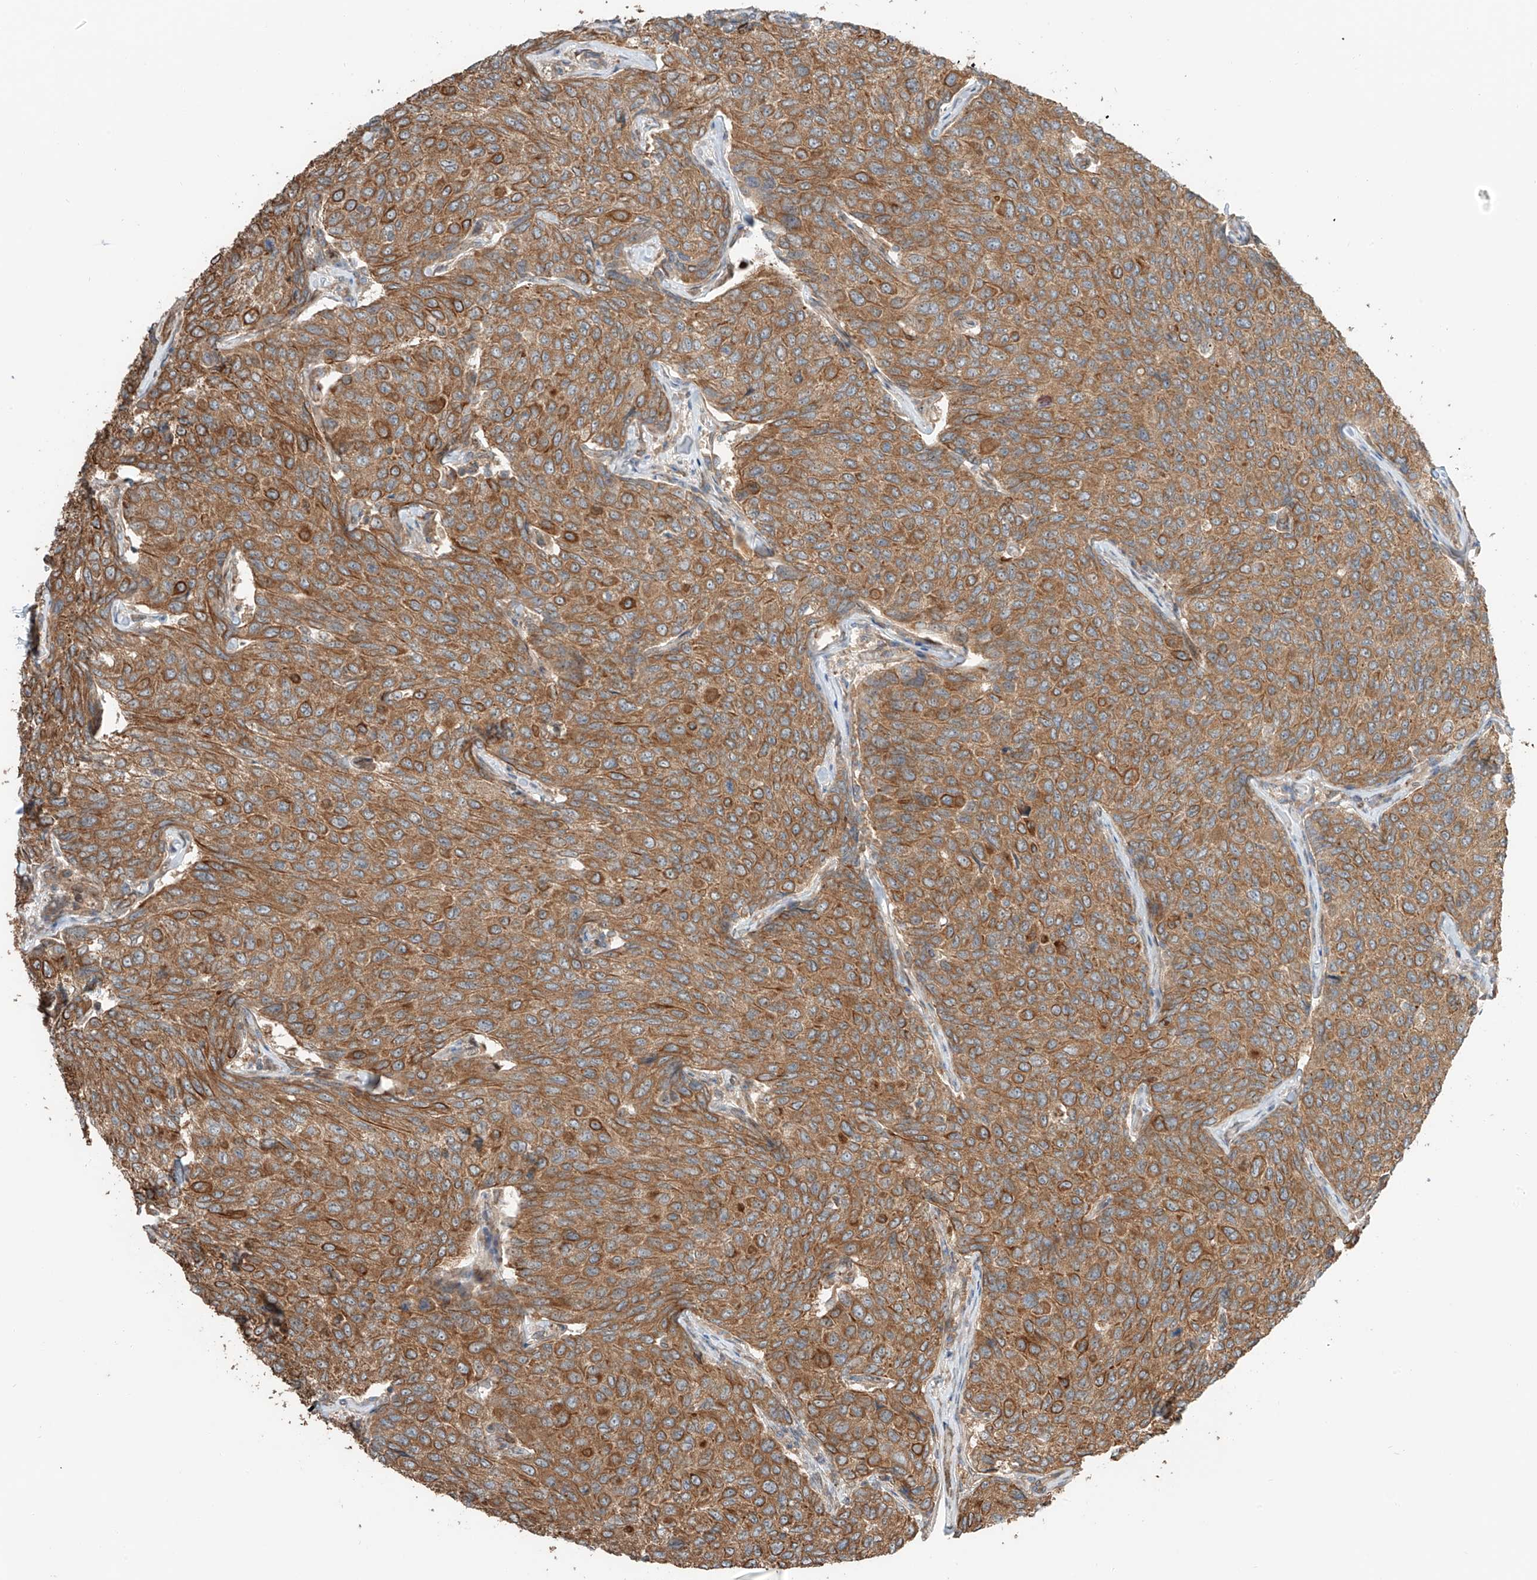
{"staining": {"intensity": "moderate", "quantity": ">75%", "location": "cytoplasmic/membranous"}, "tissue": "breast cancer", "cell_type": "Tumor cells", "image_type": "cancer", "snomed": [{"axis": "morphology", "description": "Duct carcinoma"}, {"axis": "topography", "description": "Breast"}], "caption": "A high-resolution photomicrograph shows immunohistochemistry staining of breast invasive ductal carcinoma, which exhibits moderate cytoplasmic/membranous staining in approximately >75% of tumor cells. (DAB (3,3'-diaminobenzidine) = brown stain, brightfield microscopy at high magnification).", "gene": "CEP162", "patient": {"sex": "female", "age": 55}}